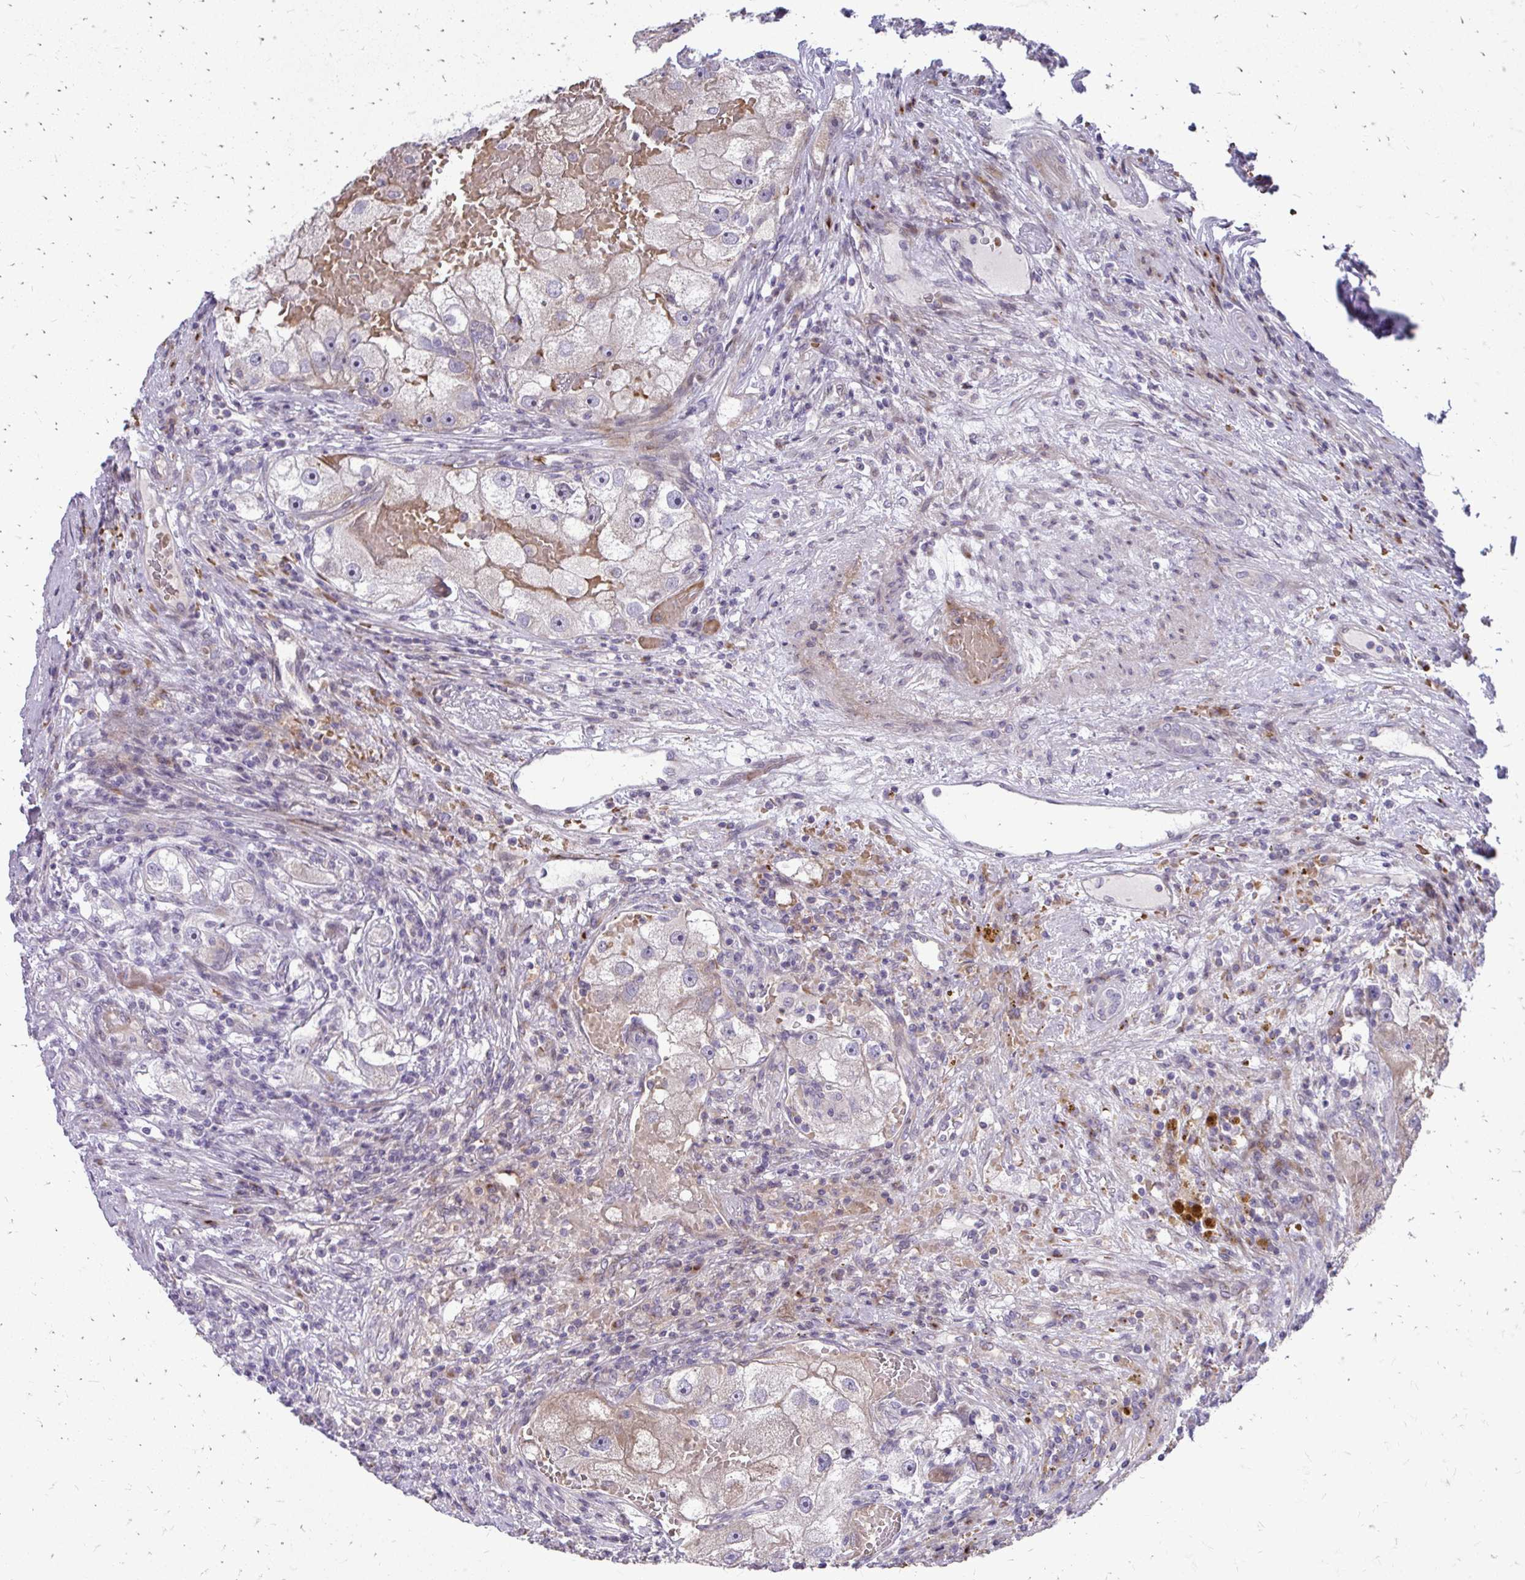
{"staining": {"intensity": "weak", "quantity": "<25%", "location": "cytoplasmic/membranous"}, "tissue": "renal cancer", "cell_type": "Tumor cells", "image_type": "cancer", "snomed": [{"axis": "morphology", "description": "Adenocarcinoma, NOS"}, {"axis": "topography", "description": "Kidney"}], "caption": "High magnification brightfield microscopy of renal adenocarcinoma stained with DAB (brown) and counterstained with hematoxylin (blue): tumor cells show no significant positivity. (Immunohistochemistry (ihc), brightfield microscopy, high magnification).", "gene": "FUNDC2", "patient": {"sex": "male", "age": 63}}